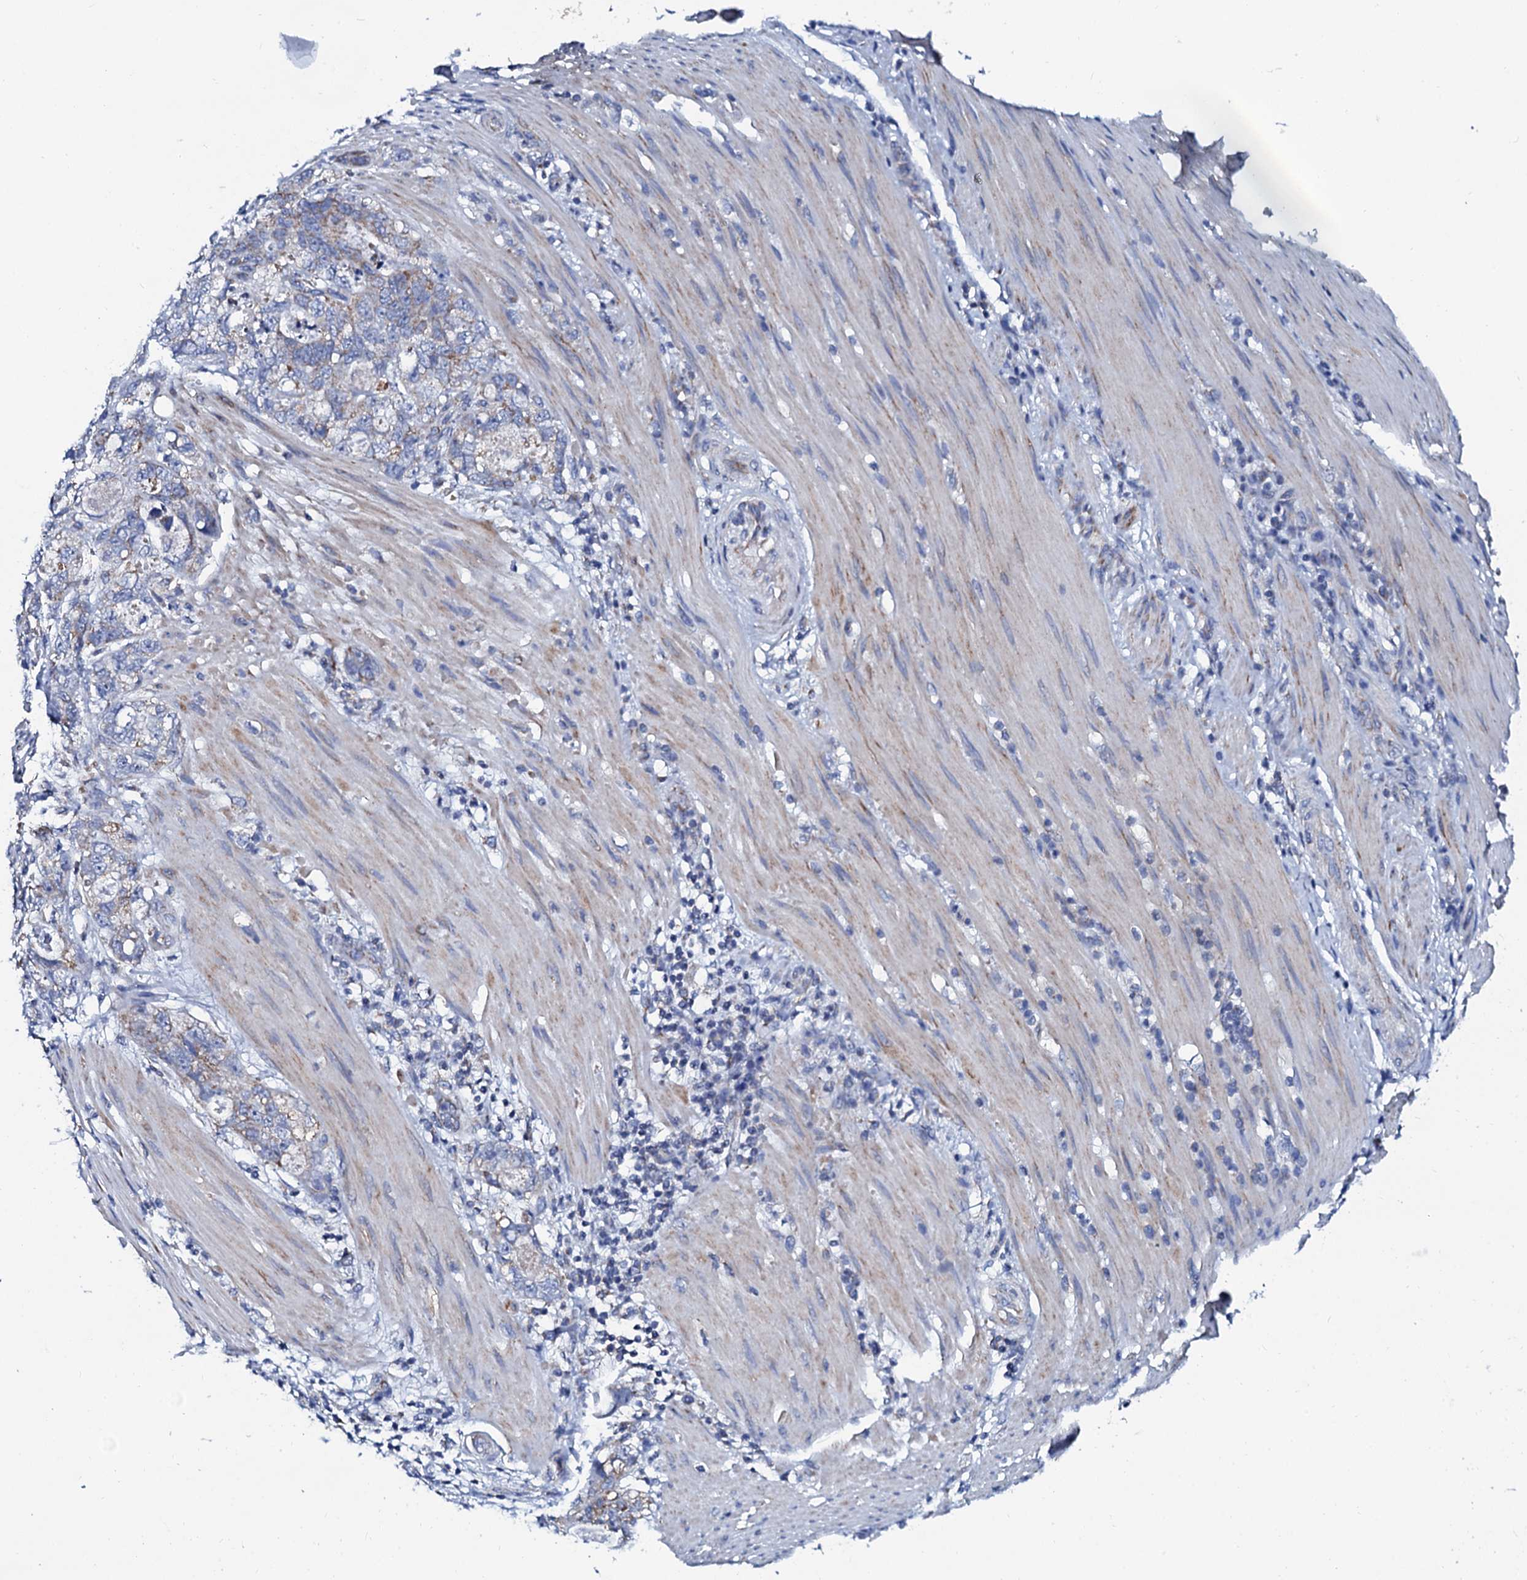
{"staining": {"intensity": "moderate", "quantity": "<25%", "location": "cytoplasmic/membranous"}, "tissue": "stomach cancer", "cell_type": "Tumor cells", "image_type": "cancer", "snomed": [{"axis": "morphology", "description": "Normal tissue, NOS"}, {"axis": "morphology", "description": "Adenocarcinoma, NOS"}, {"axis": "topography", "description": "Stomach"}], "caption": "A histopathology image of human stomach cancer stained for a protein demonstrates moderate cytoplasmic/membranous brown staining in tumor cells. (DAB (3,3'-diaminobenzidine) IHC, brown staining for protein, blue staining for nuclei).", "gene": "SLC37A4", "patient": {"sex": "female", "age": 89}}